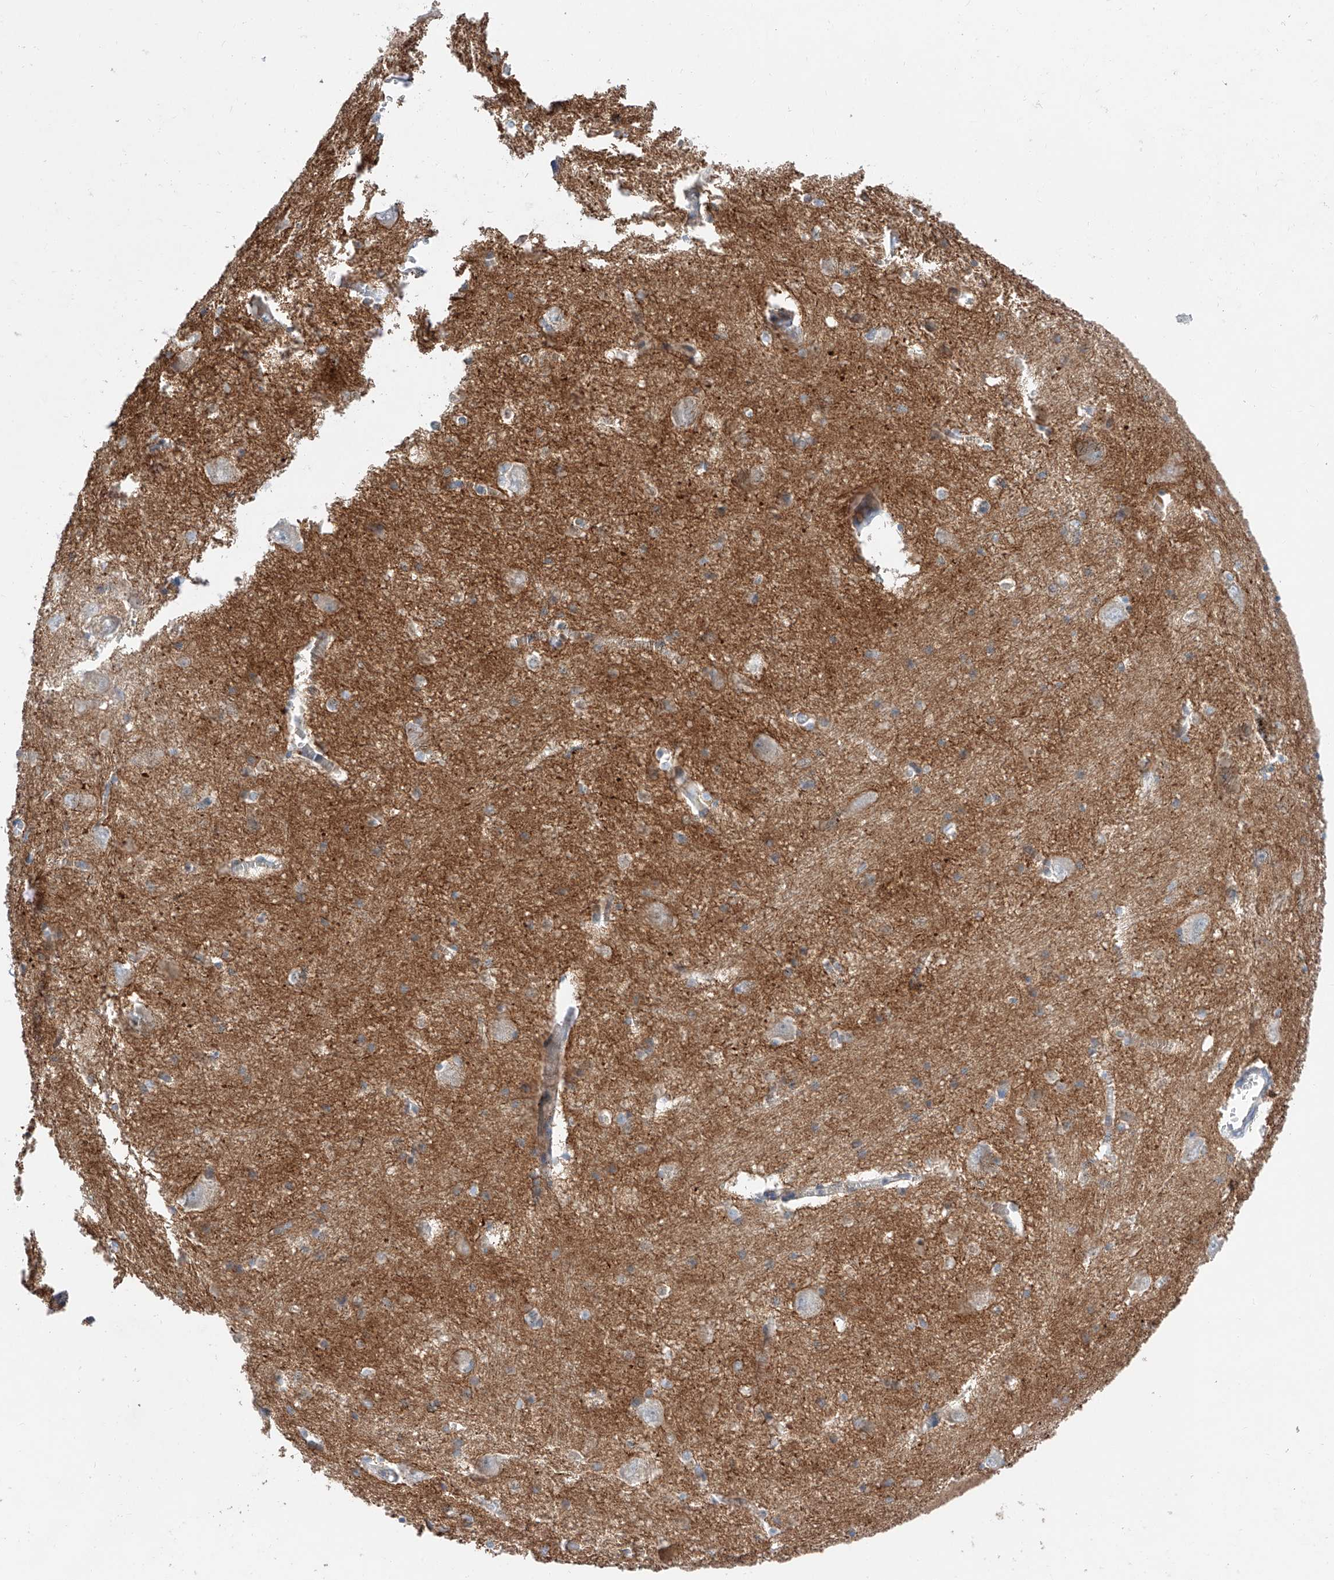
{"staining": {"intensity": "moderate", "quantity": "<25%", "location": "cytoplasmic/membranous"}, "tissue": "caudate", "cell_type": "Glial cells", "image_type": "normal", "snomed": [{"axis": "morphology", "description": "Normal tissue, NOS"}, {"axis": "topography", "description": "Lateral ventricle wall"}], "caption": "Approximately <25% of glial cells in normal caudate reveal moderate cytoplasmic/membranous protein expression as visualized by brown immunohistochemical staining.", "gene": "FUCA2", "patient": {"sex": "male", "age": 37}}